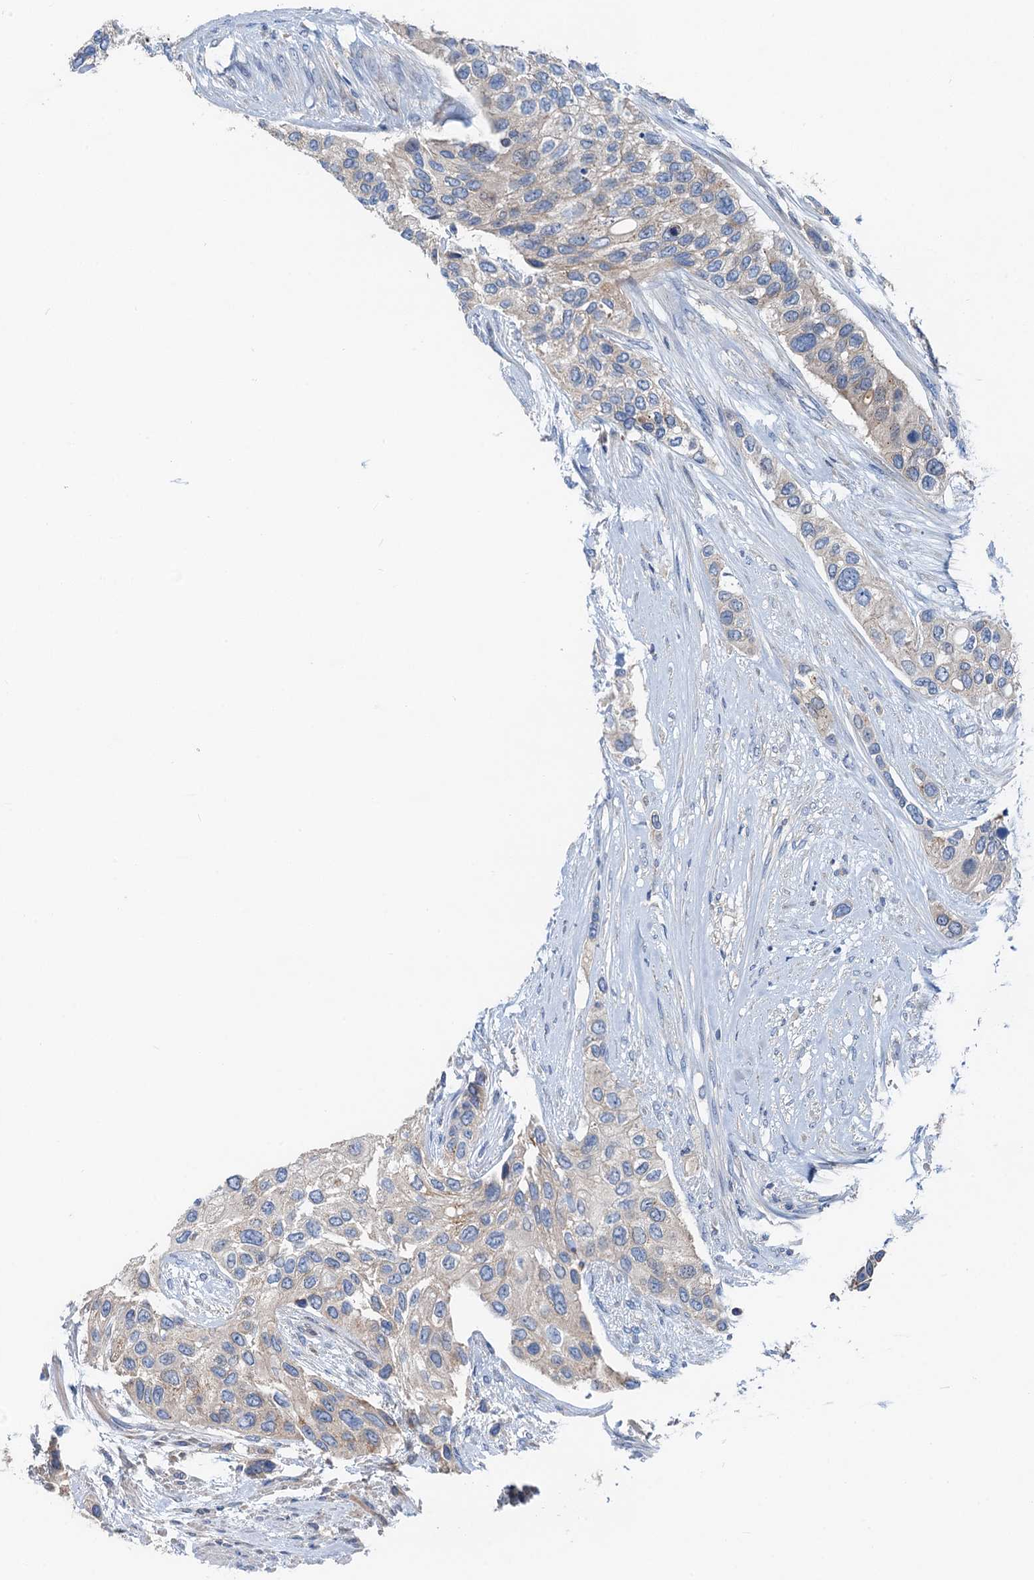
{"staining": {"intensity": "negative", "quantity": "none", "location": "none"}, "tissue": "urothelial cancer", "cell_type": "Tumor cells", "image_type": "cancer", "snomed": [{"axis": "morphology", "description": "Normal tissue, NOS"}, {"axis": "morphology", "description": "Urothelial carcinoma, High grade"}, {"axis": "topography", "description": "Vascular tissue"}, {"axis": "topography", "description": "Urinary bladder"}], "caption": "Tumor cells show no significant protein positivity in high-grade urothelial carcinoma.", "gene": "ANKRD26", "patient": {"sex": "female", "age": 56}}